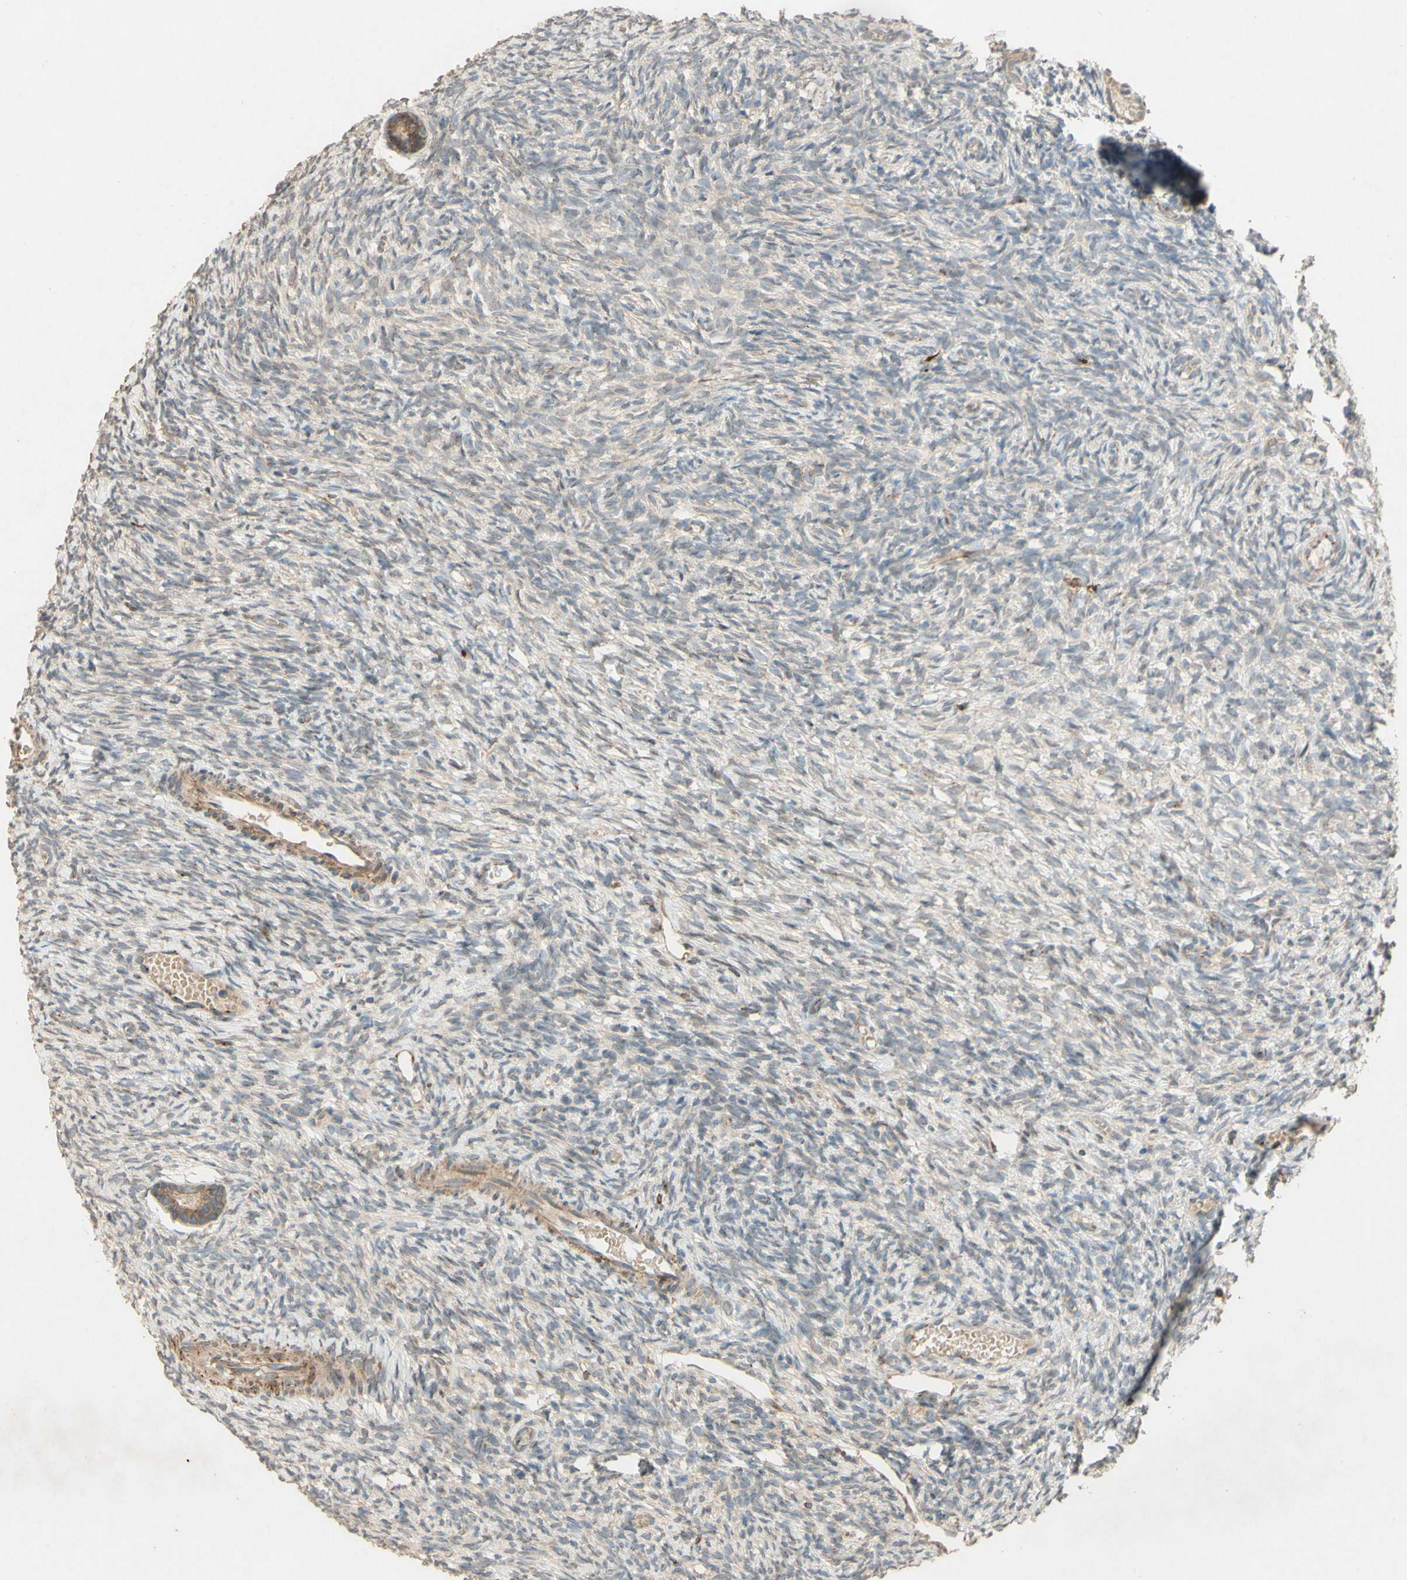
{"staining": {"intensity": "weak", "quantity": ">75%", "location": "cytoplasmic/membranous"}, "tissue": "ovary", "cell_type": "Follicle cells", "image_type": "normal", "snomed": [{"axis": "morphology", "description": "Normal tissue, NOS"}, {"axis": "topography", "description": "Ovary"}], "caption": "IHC (DAB) staining of normal ovary reveals weak cytoplasmic/membranous protein staining in approximately >75% of follicle cells.", "gene": "PTPRU", "patient": {"sex": "female", "age": 35}}